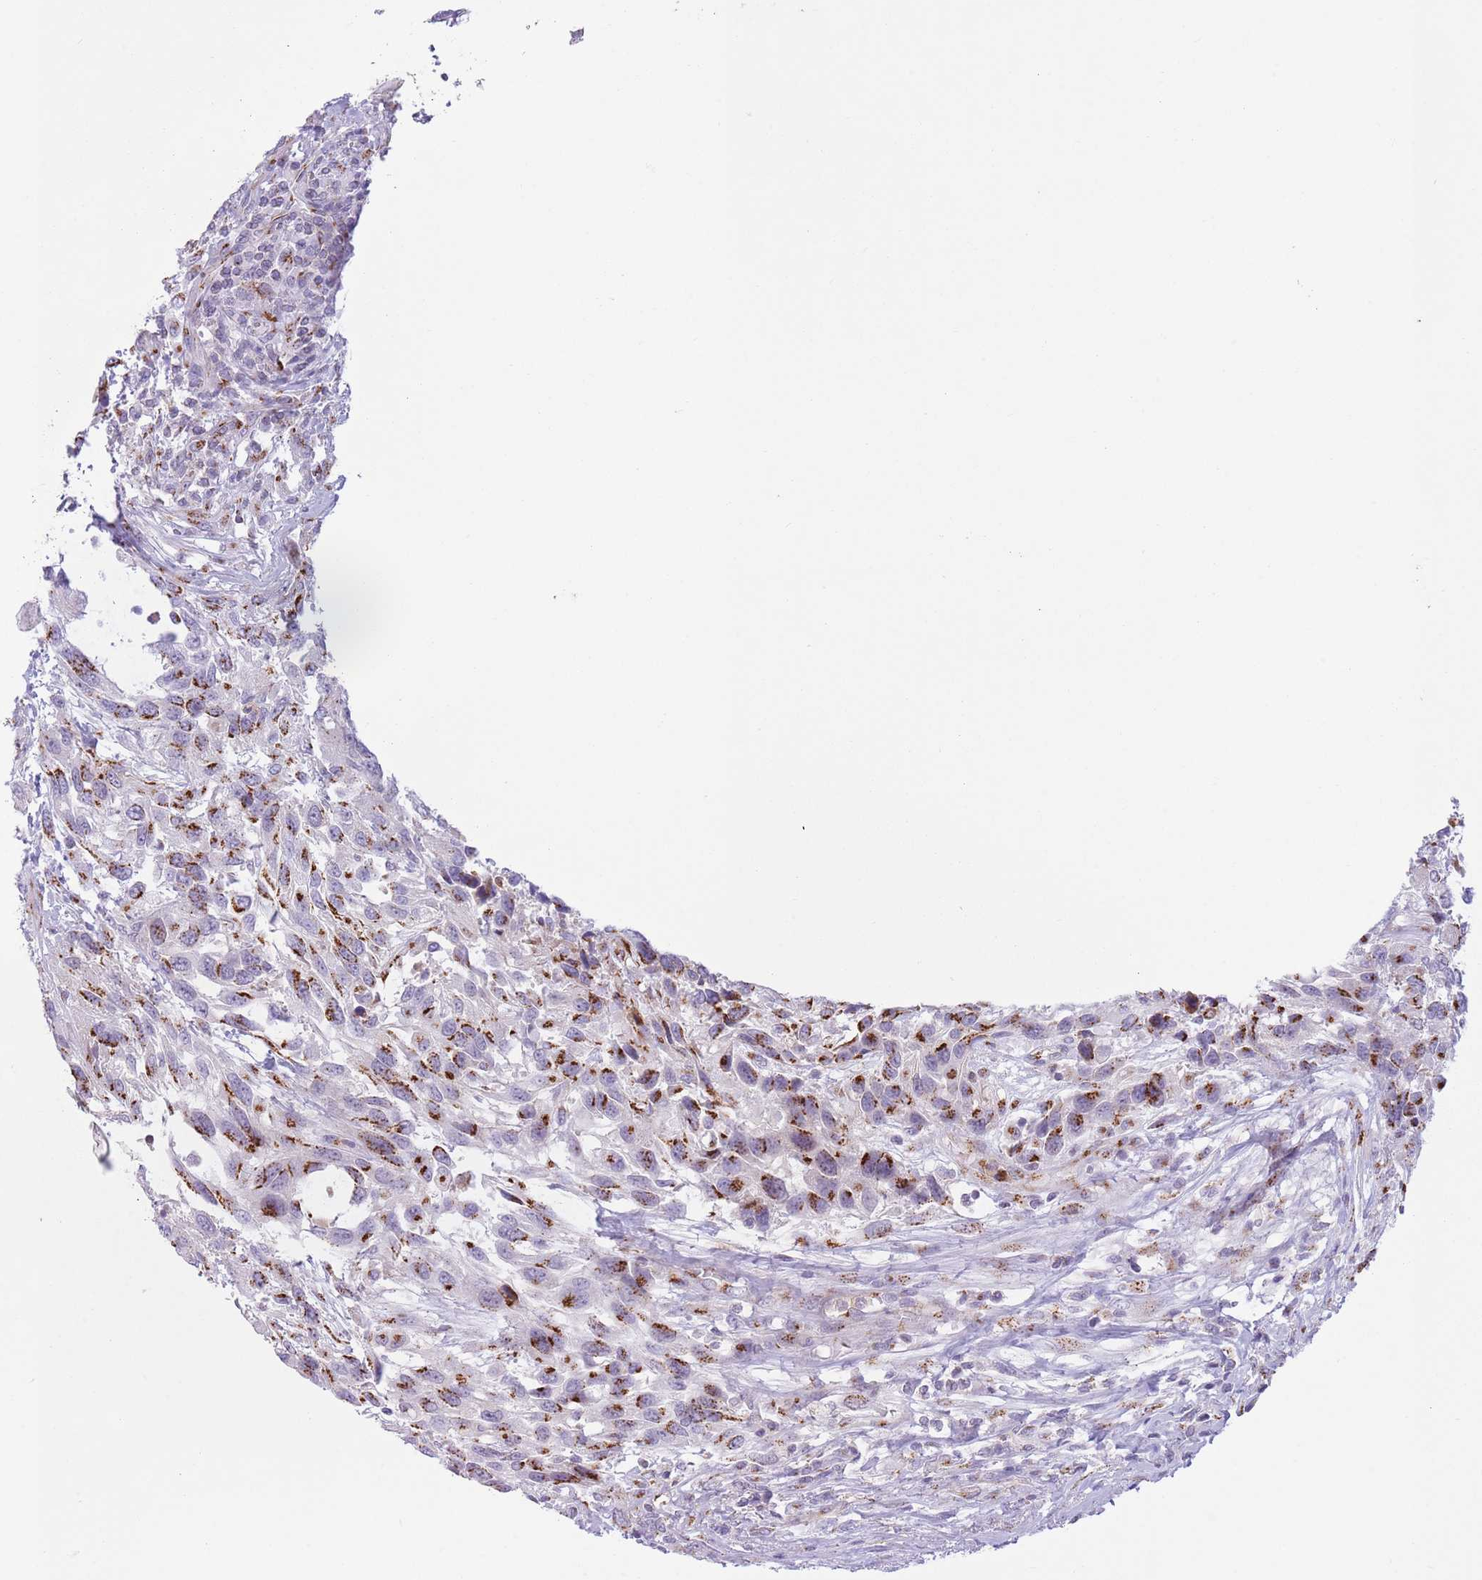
{"staining": {"intensity": "strong", "quantity": ">75%", "location": "cytoplasmic/membranous"}, "tissue": "urothelial cancer", "cell_type": "Tumor cells", "image_type": "cancer", "snomed": [{"axis": "morphology", "description": "Urothelial carcinoma, High grade"}, {"axis": "topography", "description": "Urinary bladder"}], "caption": "High-grade urothelial carcinoma was stained to show a protein in brown. There is high levels of strong cytoplasmic/membranous positivity in approximately >75% of tumor cells.", "gene": "C20orf96", "patient": {"sex": "female", "age": 70}}